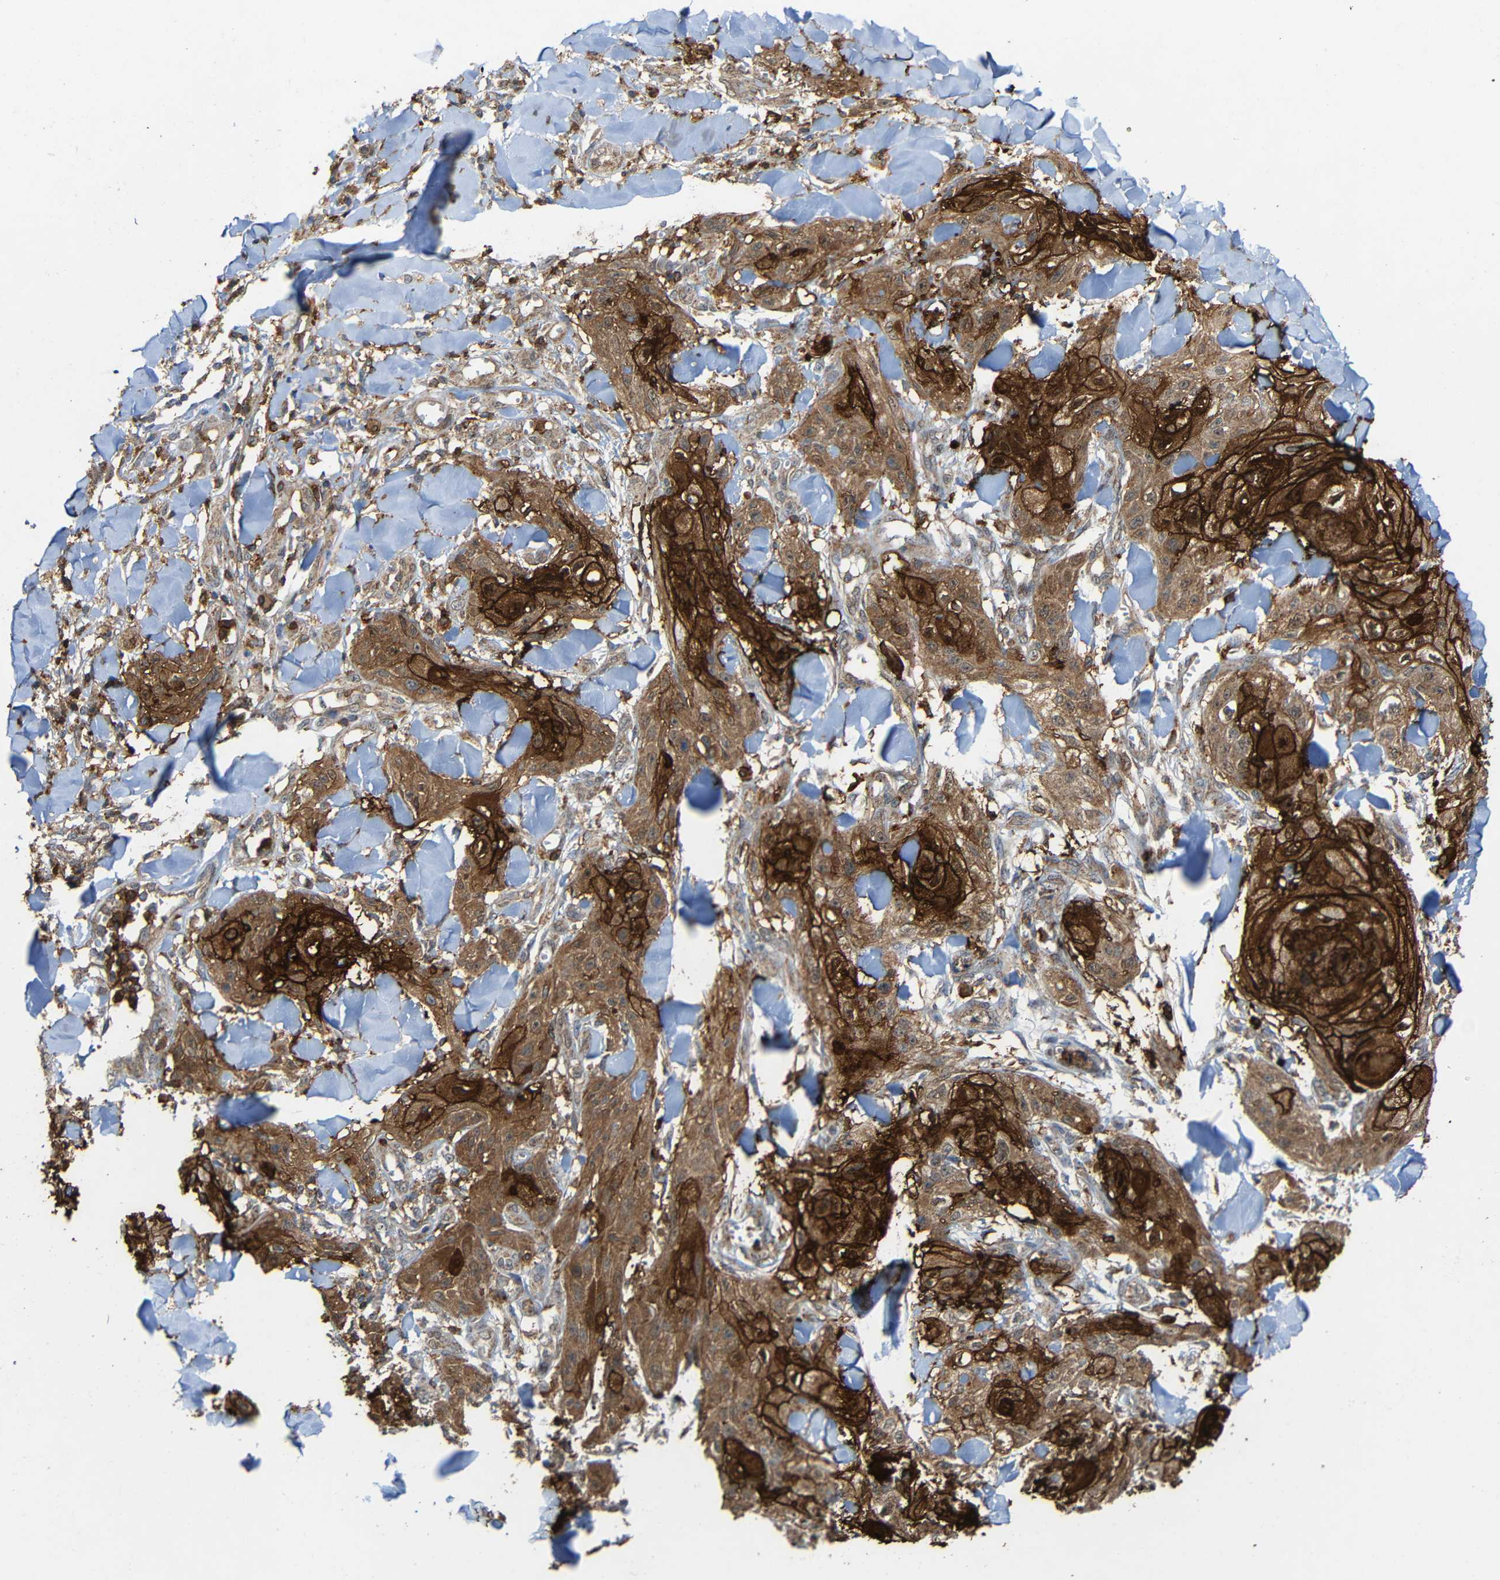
{"staining": {"intensity": "moderate", "quantity": ">75%", "location": "cytoplasmic/membranous"}, "tissue": "skin cancer", "cell_type": "Tumor cells", "image_type": "cancer", "snomed": [{"axis": "morphology", "description": "Squamous cell carcinoma, NOS"}, {"axis": "topography", "description": "Skin"}], "caption": "Immunohistochemical staining of human skin cancer (squamous cell carcinoma) displays medium levels of moderate cytoplasmic/membranous positivity in about >75% of tumor cells.", "gene": "C1GALT1", "patient": {"sex": "male", "age": 74}}